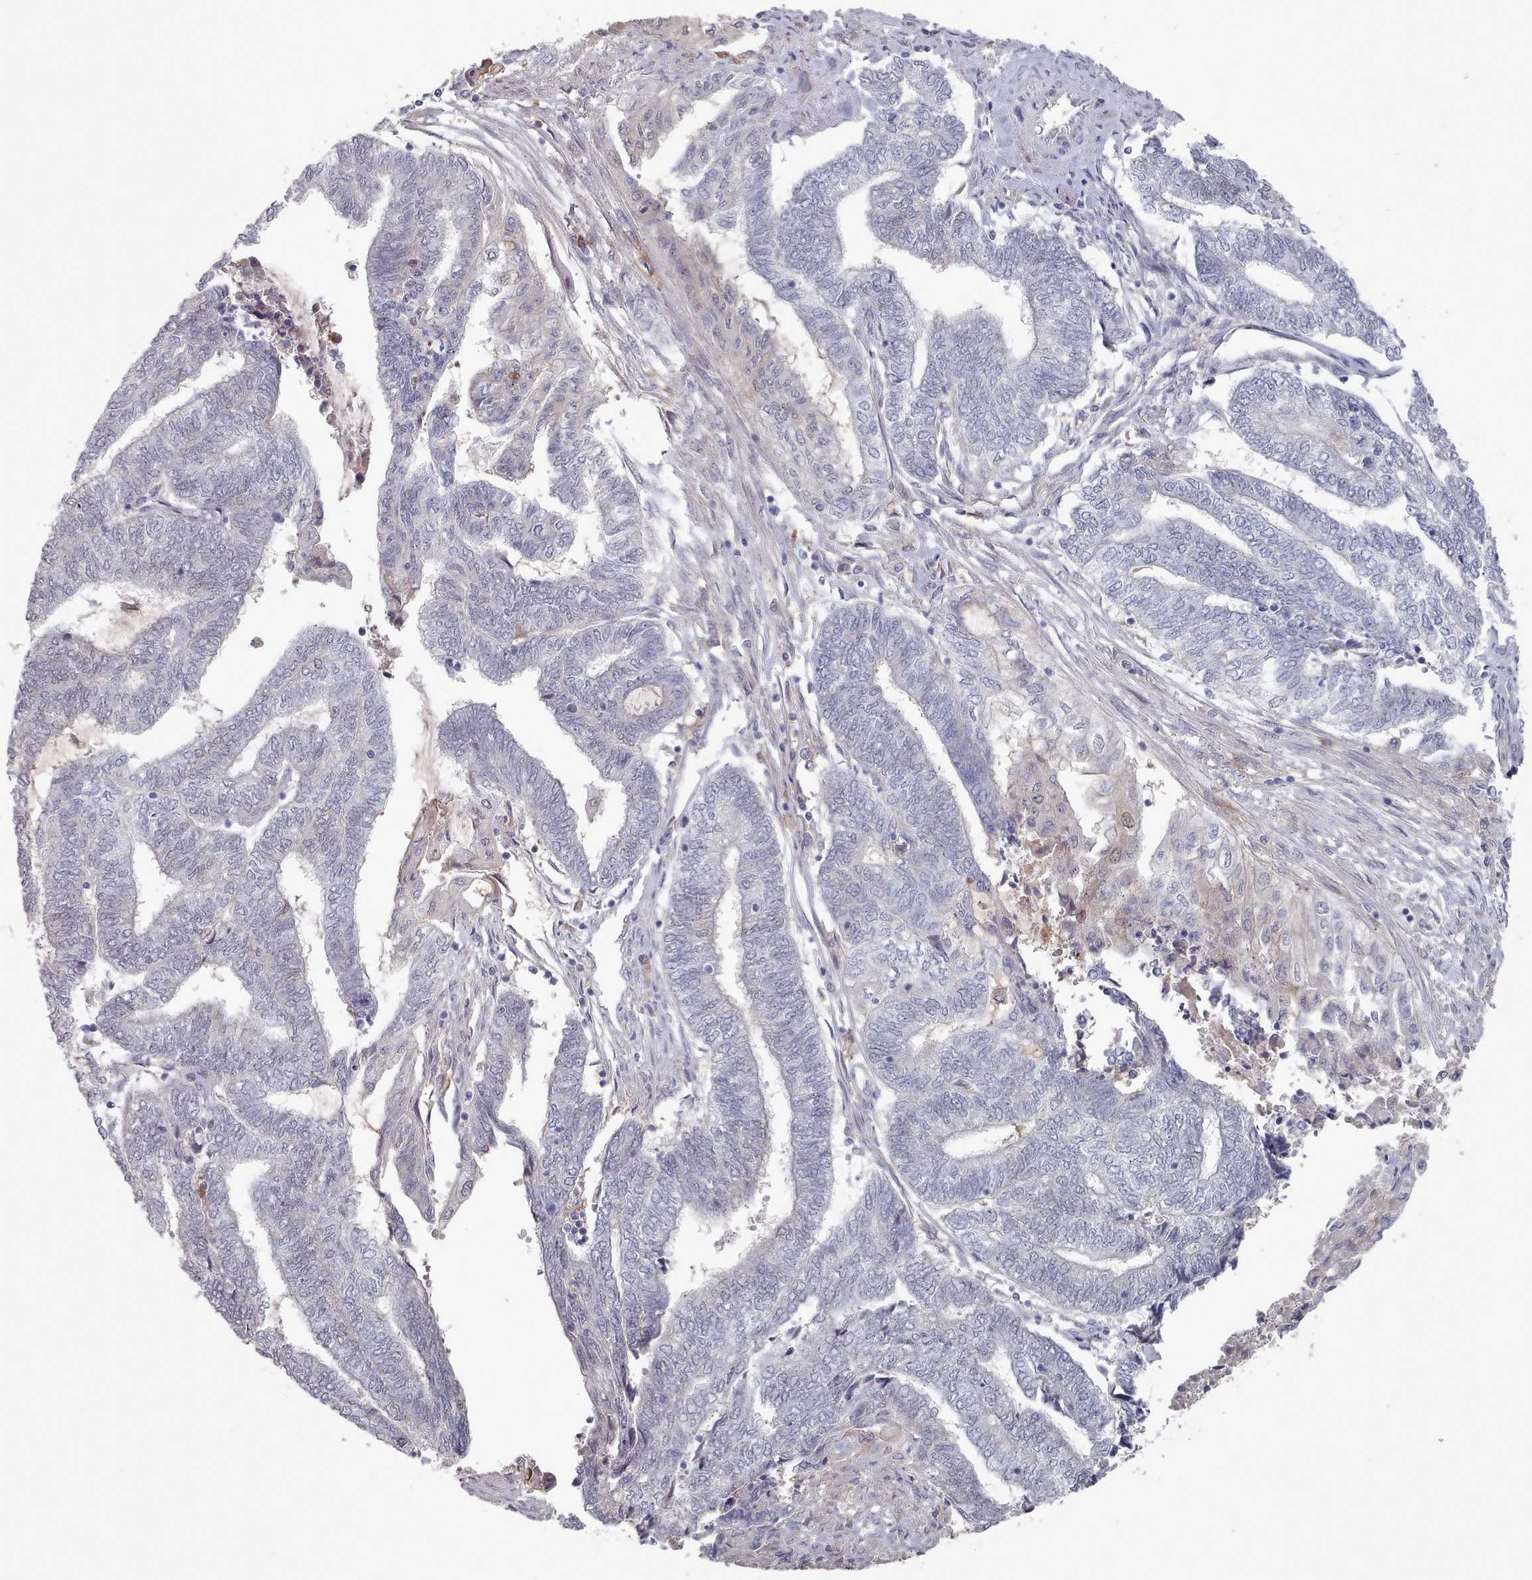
{"staining": {"intensity": "negative", "quantity": "none", "location": "none"}, "tissue": "endometrial cancer", "cell_type": "Tumor cells", "image_type": "cancer", "snomed": [{"axis": "morphology", "description": "Adenocarcinoma, NOS"}, {"axis": "topography", "description": "Uterus"}, {"axis": "topography", "description": "Endometrium"}], "caption": "This is a micrograph of IHC staining of endometrial cancer, which shows no expression in tumor cells. Brightfield microscopy of IHC stained with DAB (3,3'-diaminobenzidine) (brown) and hematoxylin (blue), captured at high magnification.", "gene": "COL8A2", "patient": {"sex": "female", "age": 70}}